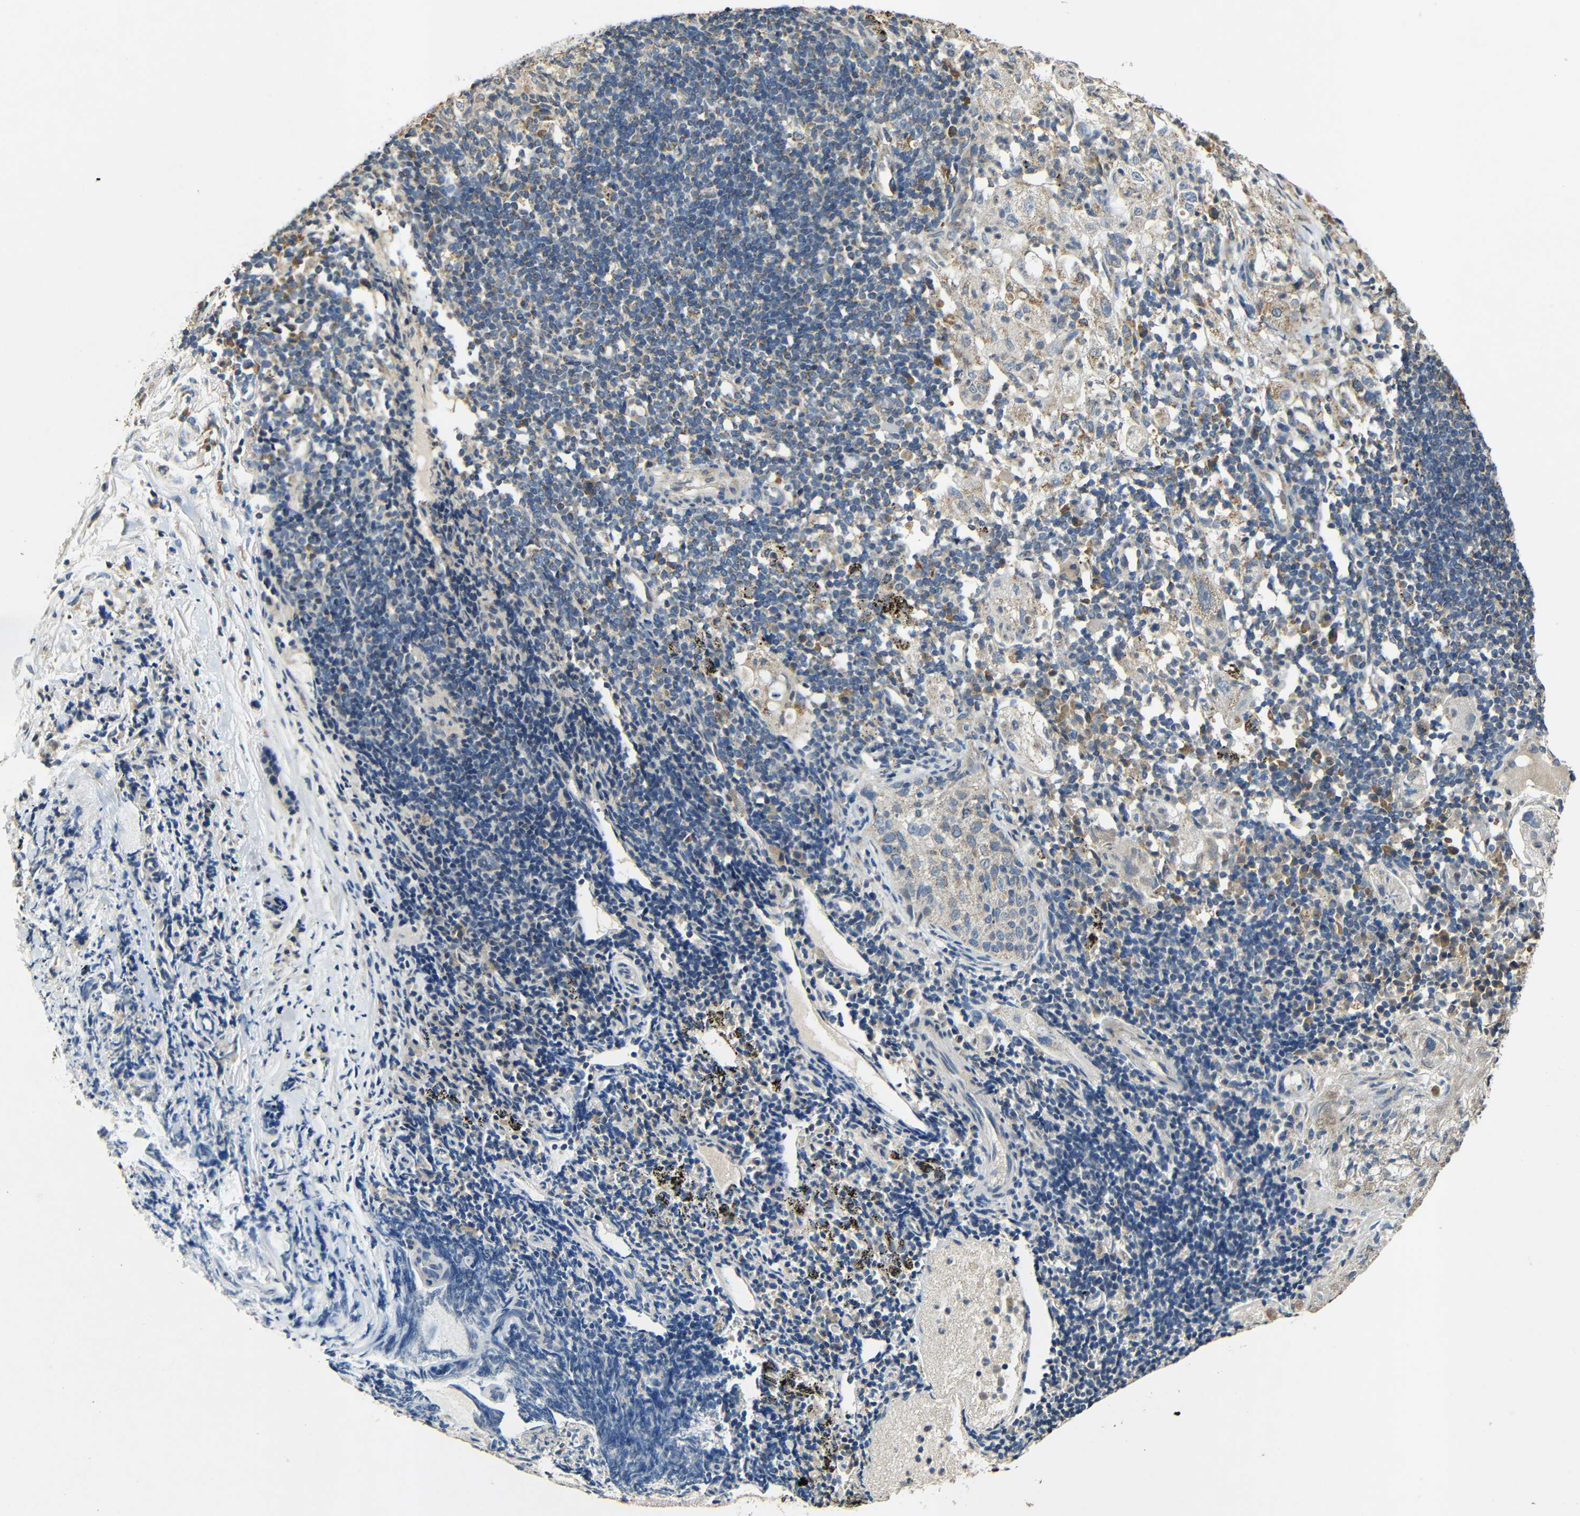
{"staining": {"intensity": "weak", "quantity": "25%-75%", "location": "cytoplasmic/membranous"}, "tissue": "lung cancer", "cell_type": "Tumor cells", "image_type": "cancer", "snomed": [{"axis": "morphology", "description": "Inflammation, NOS"}, {"axis": "morphology", "description": "Squamous cell carcinoma, NOS"}, {"axis": "topography", "description": "Lymph node"}, {"axis": "topography", "description": "Soft tissue"}, {"axis": "topography", "description": "Lung"}], "caption": "Immunohistochemical staining of lung cancer demonstrates weak cytoplasmic/membranous protein positivity in approximately 25%-75% of tumor cells.", "gene": "KAZALD1", "patient": {"sex": "male", "age": 66}}